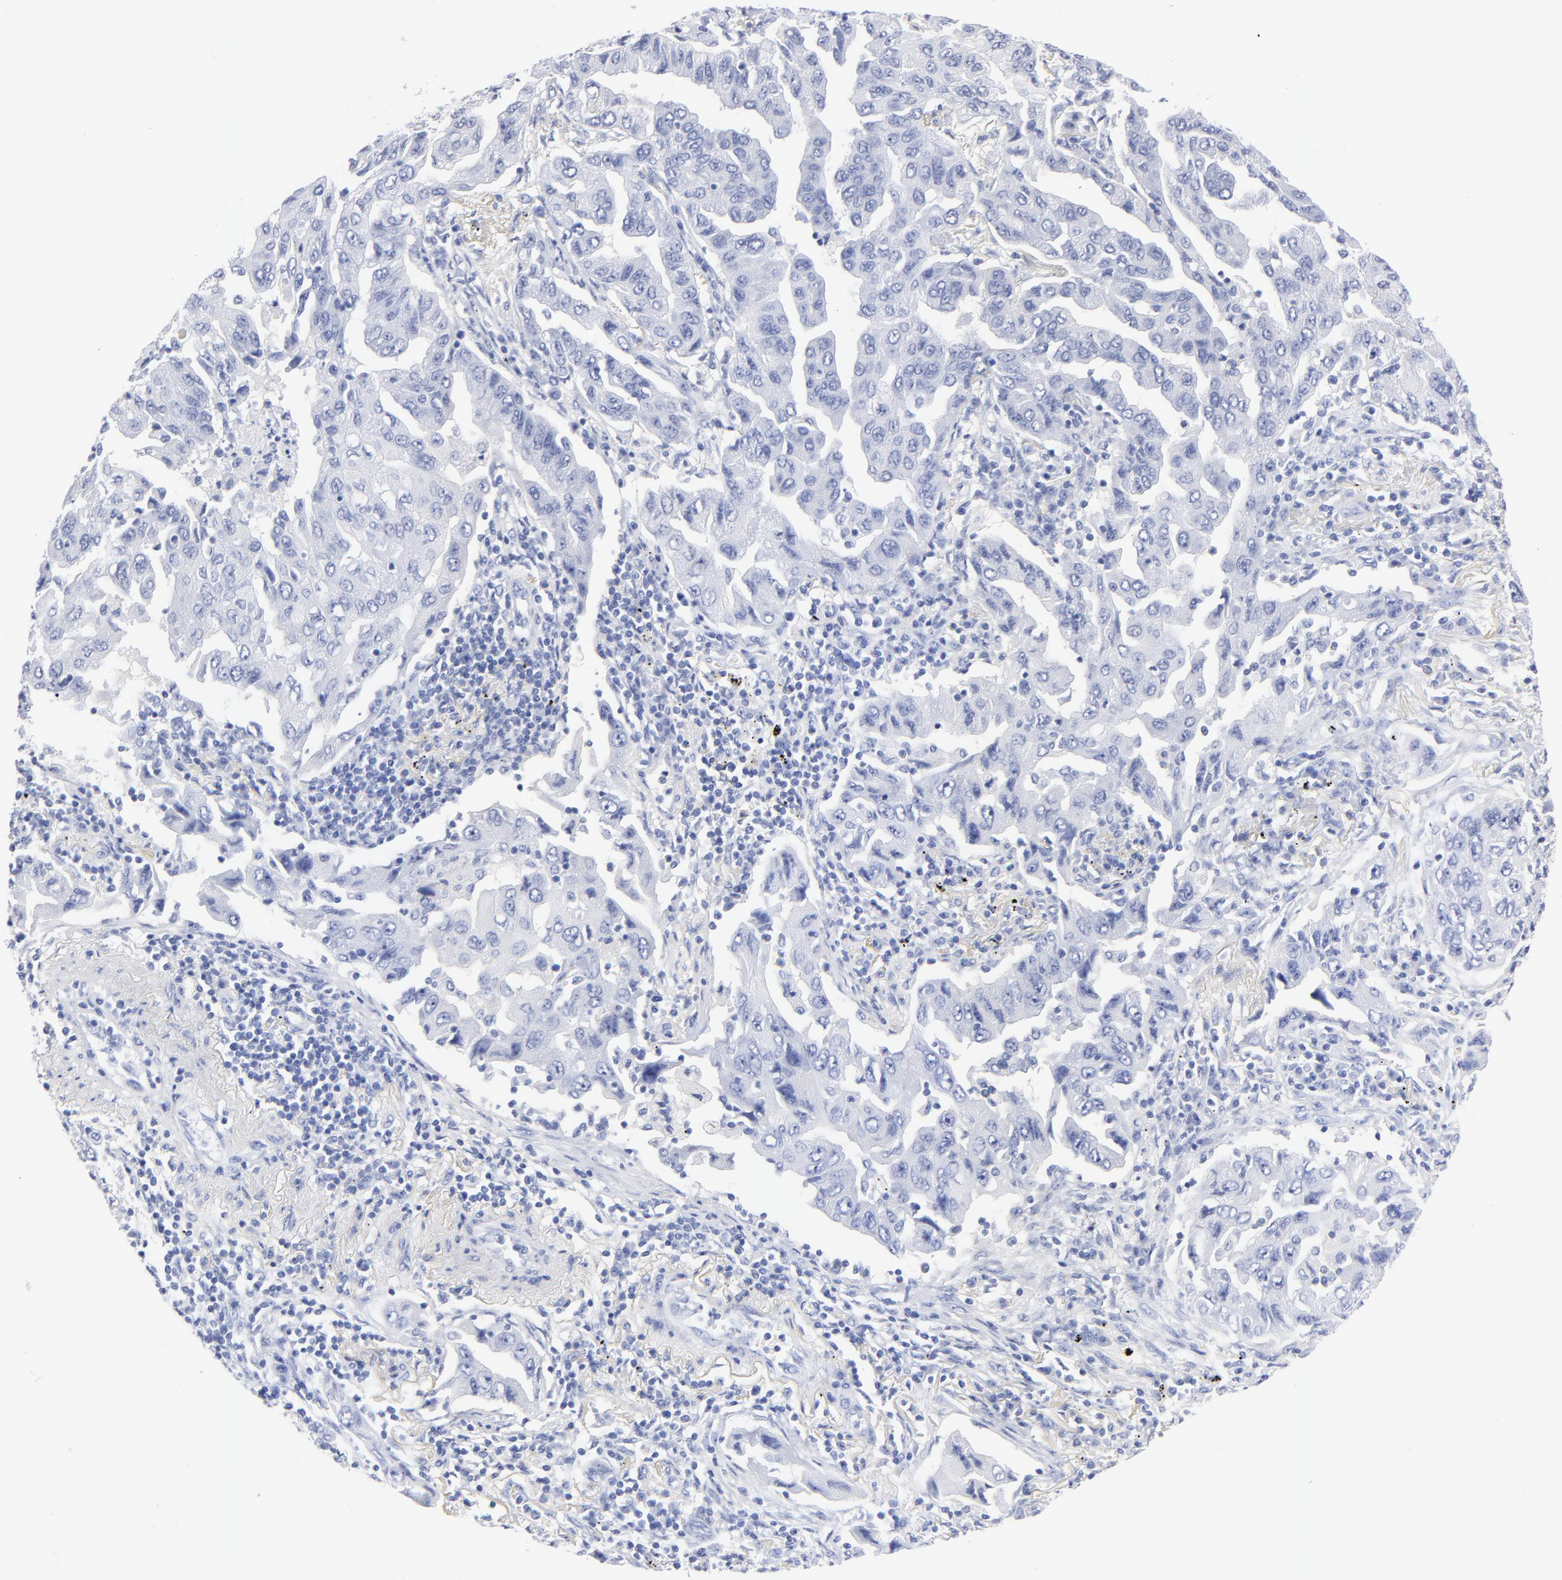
{"staining": {"intensity": "negative", "quantity": "none", "location": "none"}, "tissue": "lung cancer", "cell_type": "Tumor cells", "image_type": "cancer", "snomed": [{"axis": "morphology", "description": "Adenocarcinoma, NOS"}, {"axis": "topography", "description": "Lung"}], "caption": "Immunohistochemistry image of neoplastic tissue: human lung cancer stained with DAB (3,3'-diaminobenzidine) displays no significant protein staining in tumor cells.", "gene": "ACY1", "patient": {"sex": "female", "age": 65}}